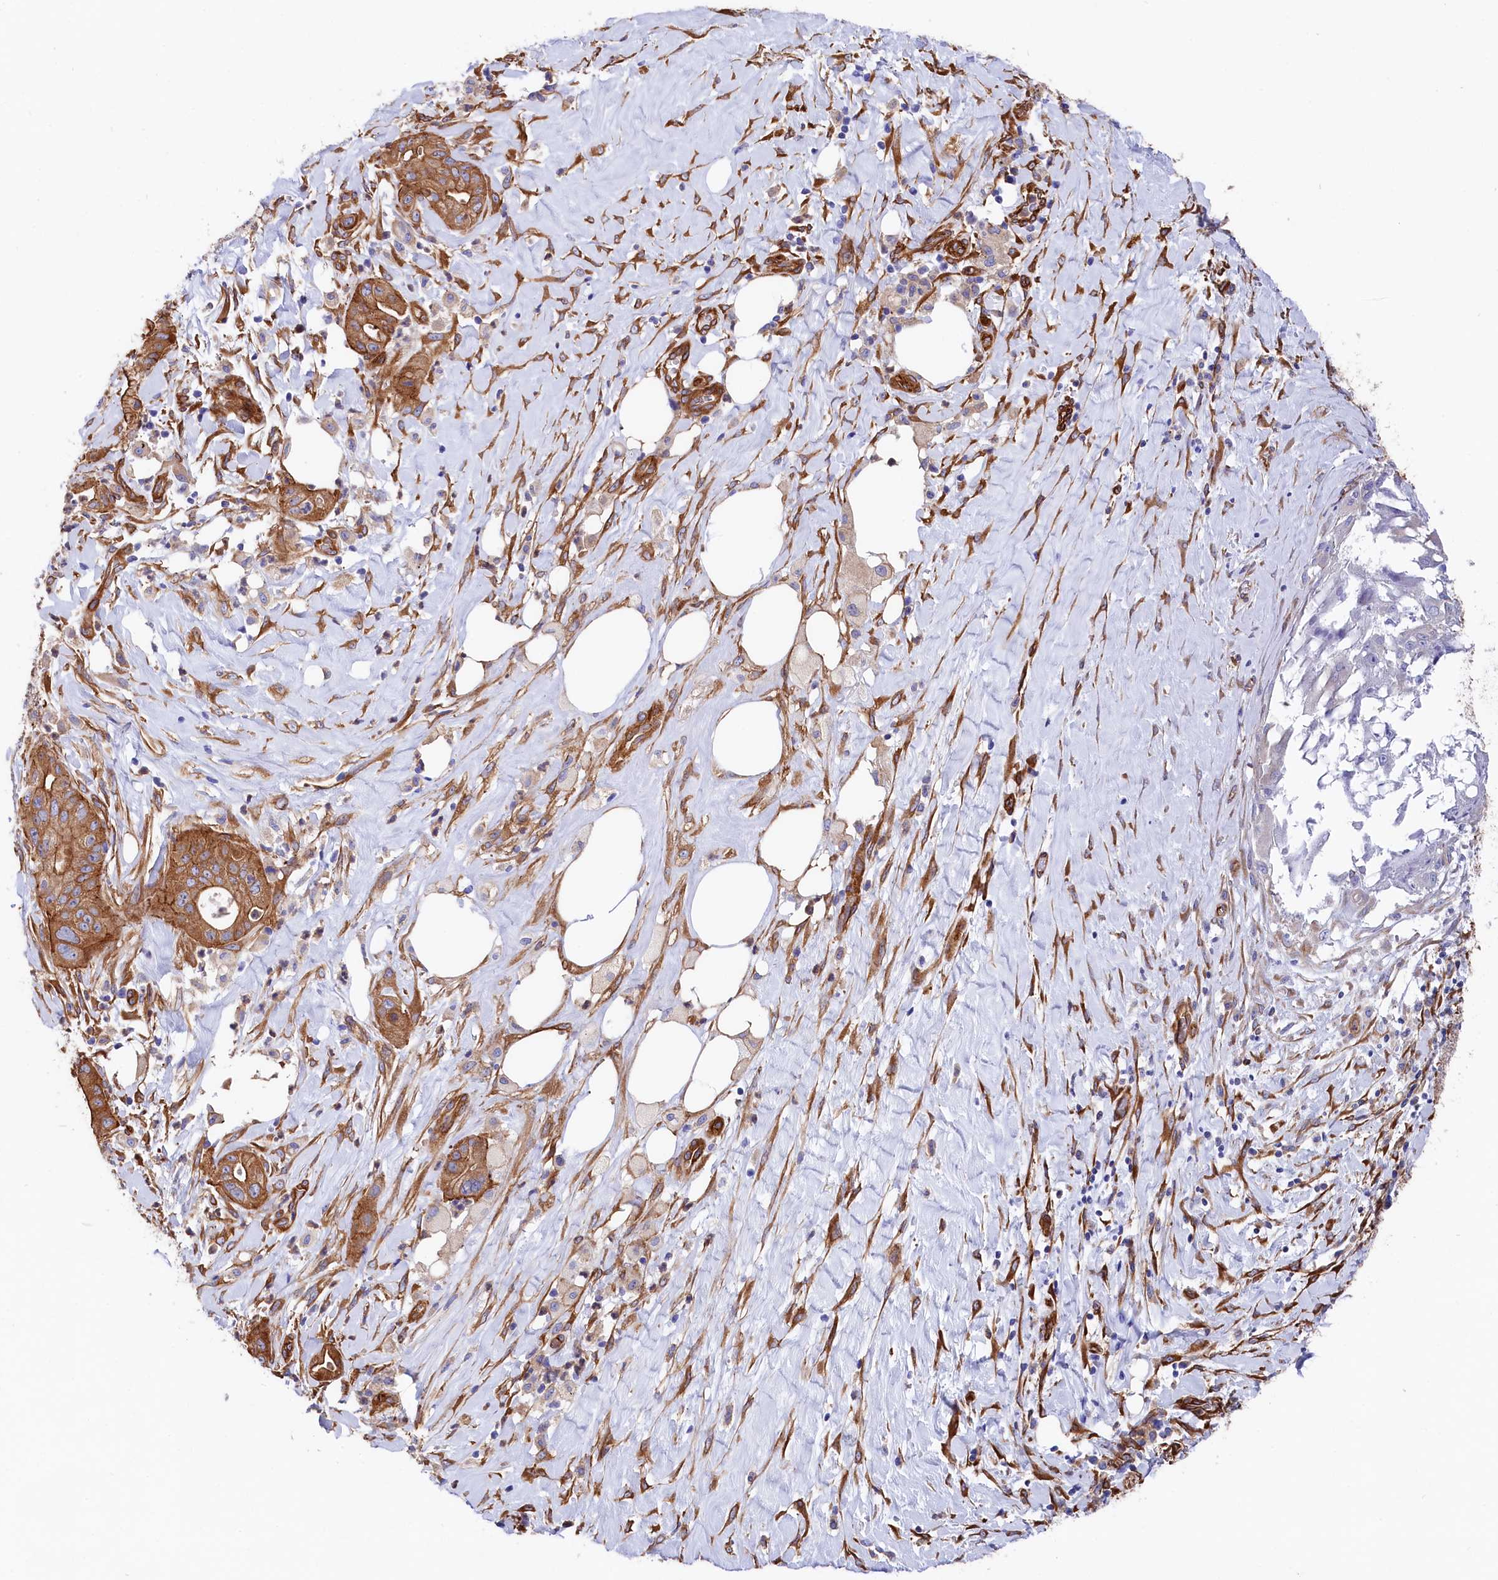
{"staining": {"intensity": "moderate", "quantity": ">75%", "location": "cytoplasmic/membranous"}, "tissue": "pancreatic cancer", "cell_type": "Tumor cells", "image_type": "cancer", "snomed": [{"axis": "morphology", "description": "Adenocarcinoma, NOS"}, {"axis": "topography", "description": "Pancreas"}], "caption": "Immunohistochemical staining of pancreatic cancer (adenocarcinoma) exhibits medium levels of moderate cytoplasmic/membranous protein positivity in about >75% of tumor cells.", "gene": "TNKS1BP1", "patient": {"sex": "male", "age": 58}}